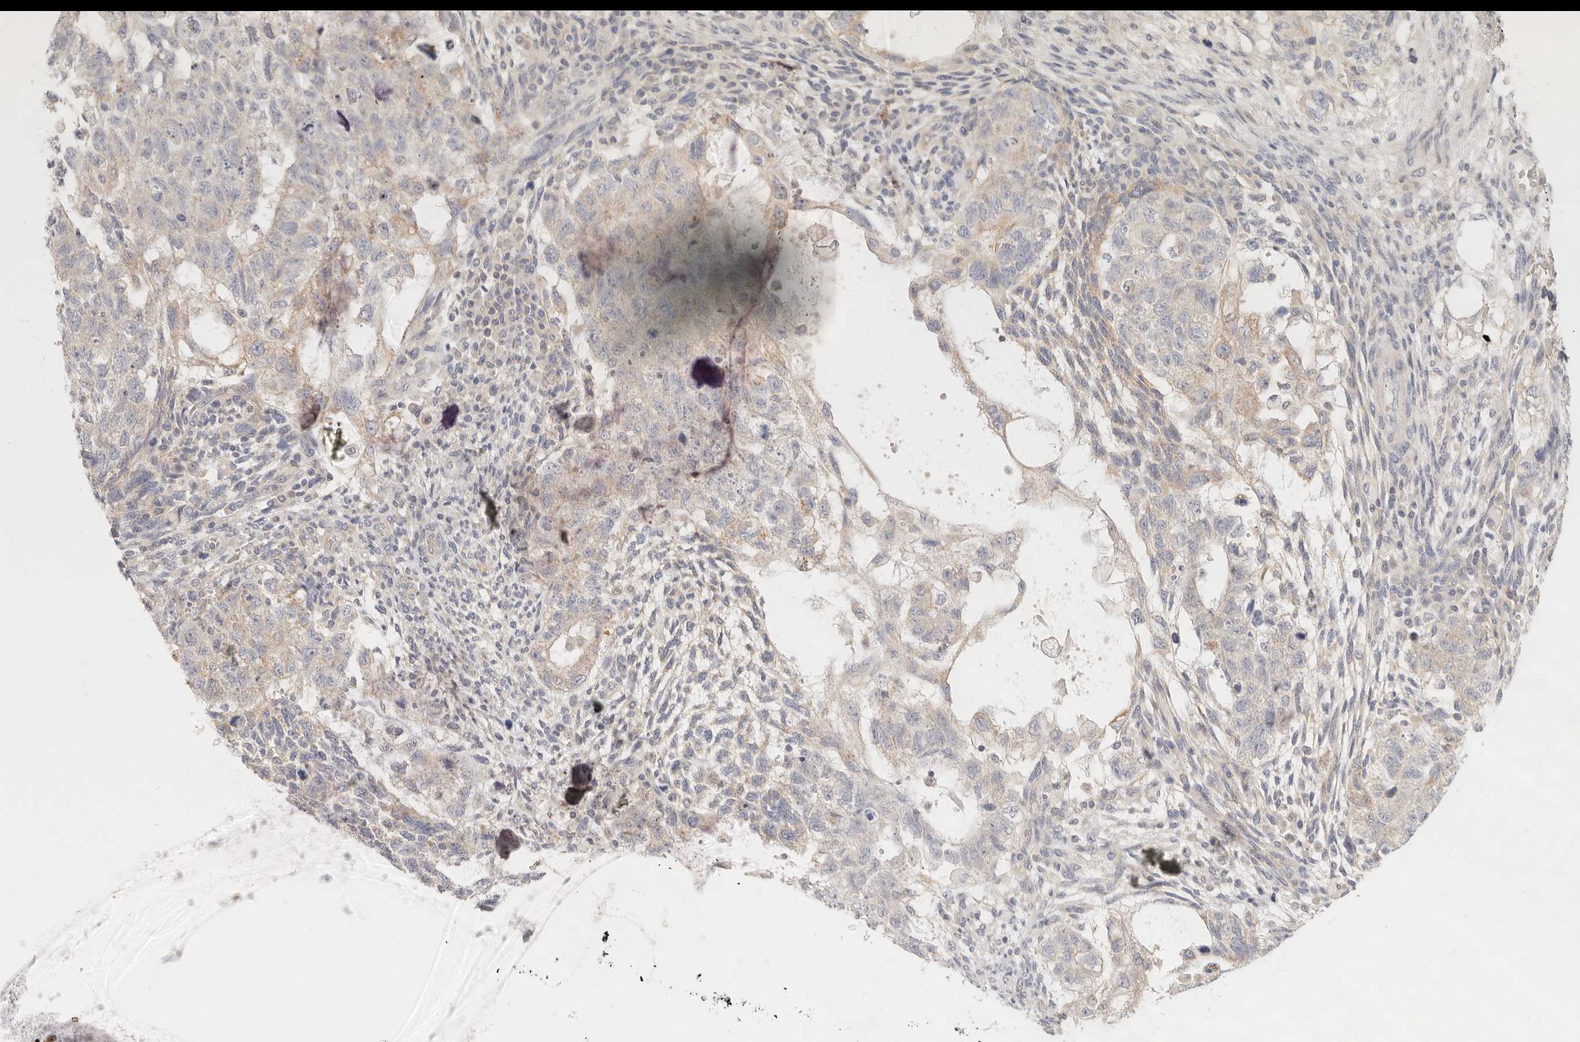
{"staining": {"intensity": "weak", "quantity": "<25%", "location": "cytoplasmic/membranous"}, "tissue": "testis cancer", "cell_type": "Tumor cells", "image_type": "cancer", "snomed": [{"axis": "morphology", "description": "Normal tissue, NOS"}, {"axis": "morphology", "description": "Carcinoma, Embryonal, NOS"}, {"axis": "topography", "description": "Testis"}], "caption": "A micrograph of testis embryonal carcinoma stained for a protein shows no brown staining in tumor cells.", "gene": "LTB4R2", "patient": {"sex": "male", "age": 36}}